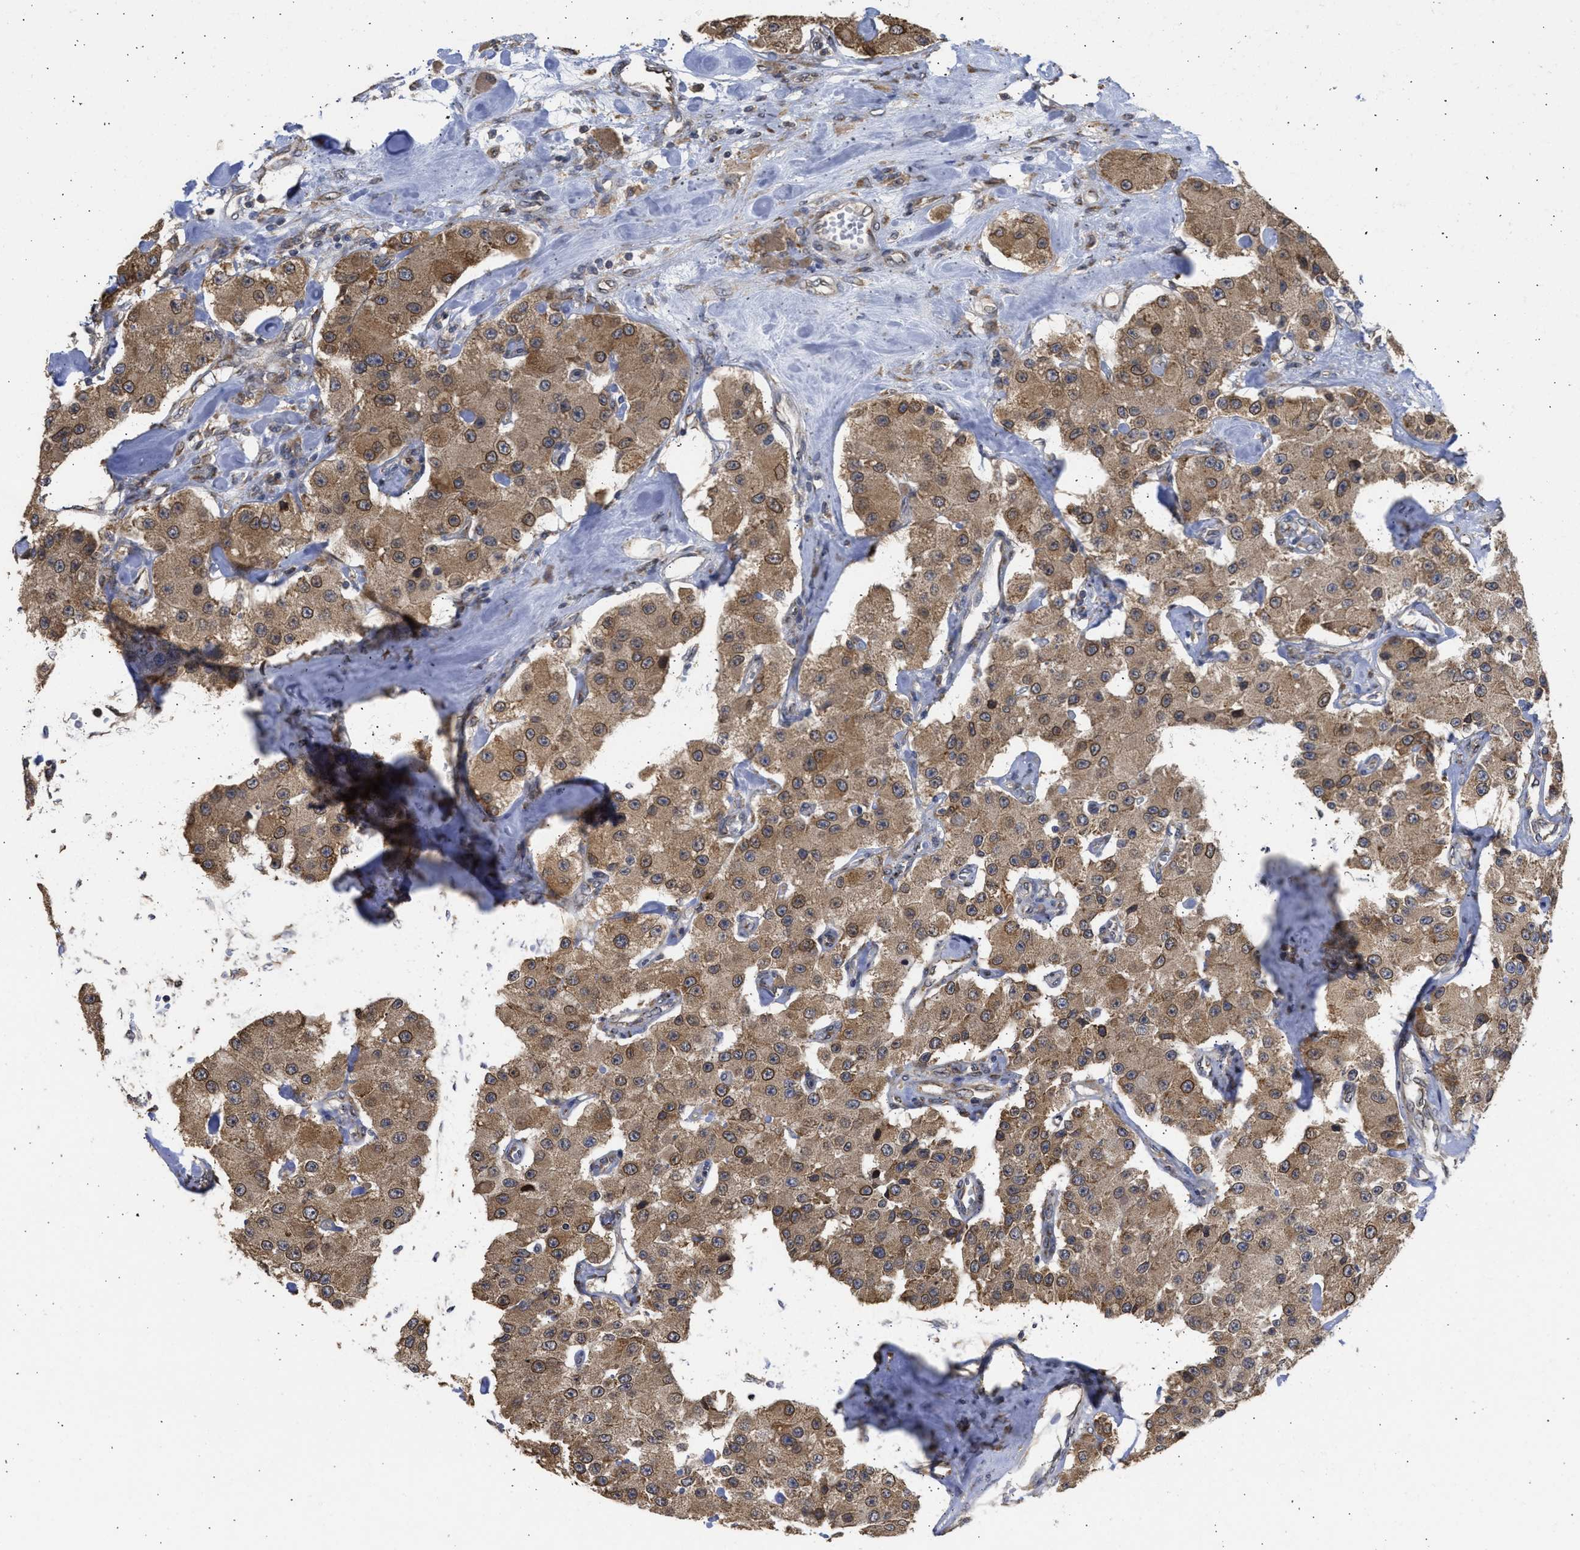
{"staining": {"intensity": "moderate", "quantity": ">75%", "location": "cytoplasmic/membranous,nuclear"}, "tissue": "carcinoid", "cell_type": "Tumor cells", "image_type": "cancer", "snomed": [{"axis": "morphology", "description": "Carcinoid, malignant, NOS"}, {"axis": "topography", "description": "Pancreas"}], "caption": "Immunohistochemical staining of human carcinoid (malignant) exhibits medium levels of moderate cytoplasmic/membranous and nuclear protein staining in about >75% of tumor cells.", "gene": "DNAJC1", "patient": {"sex": "male", "age": 41}}